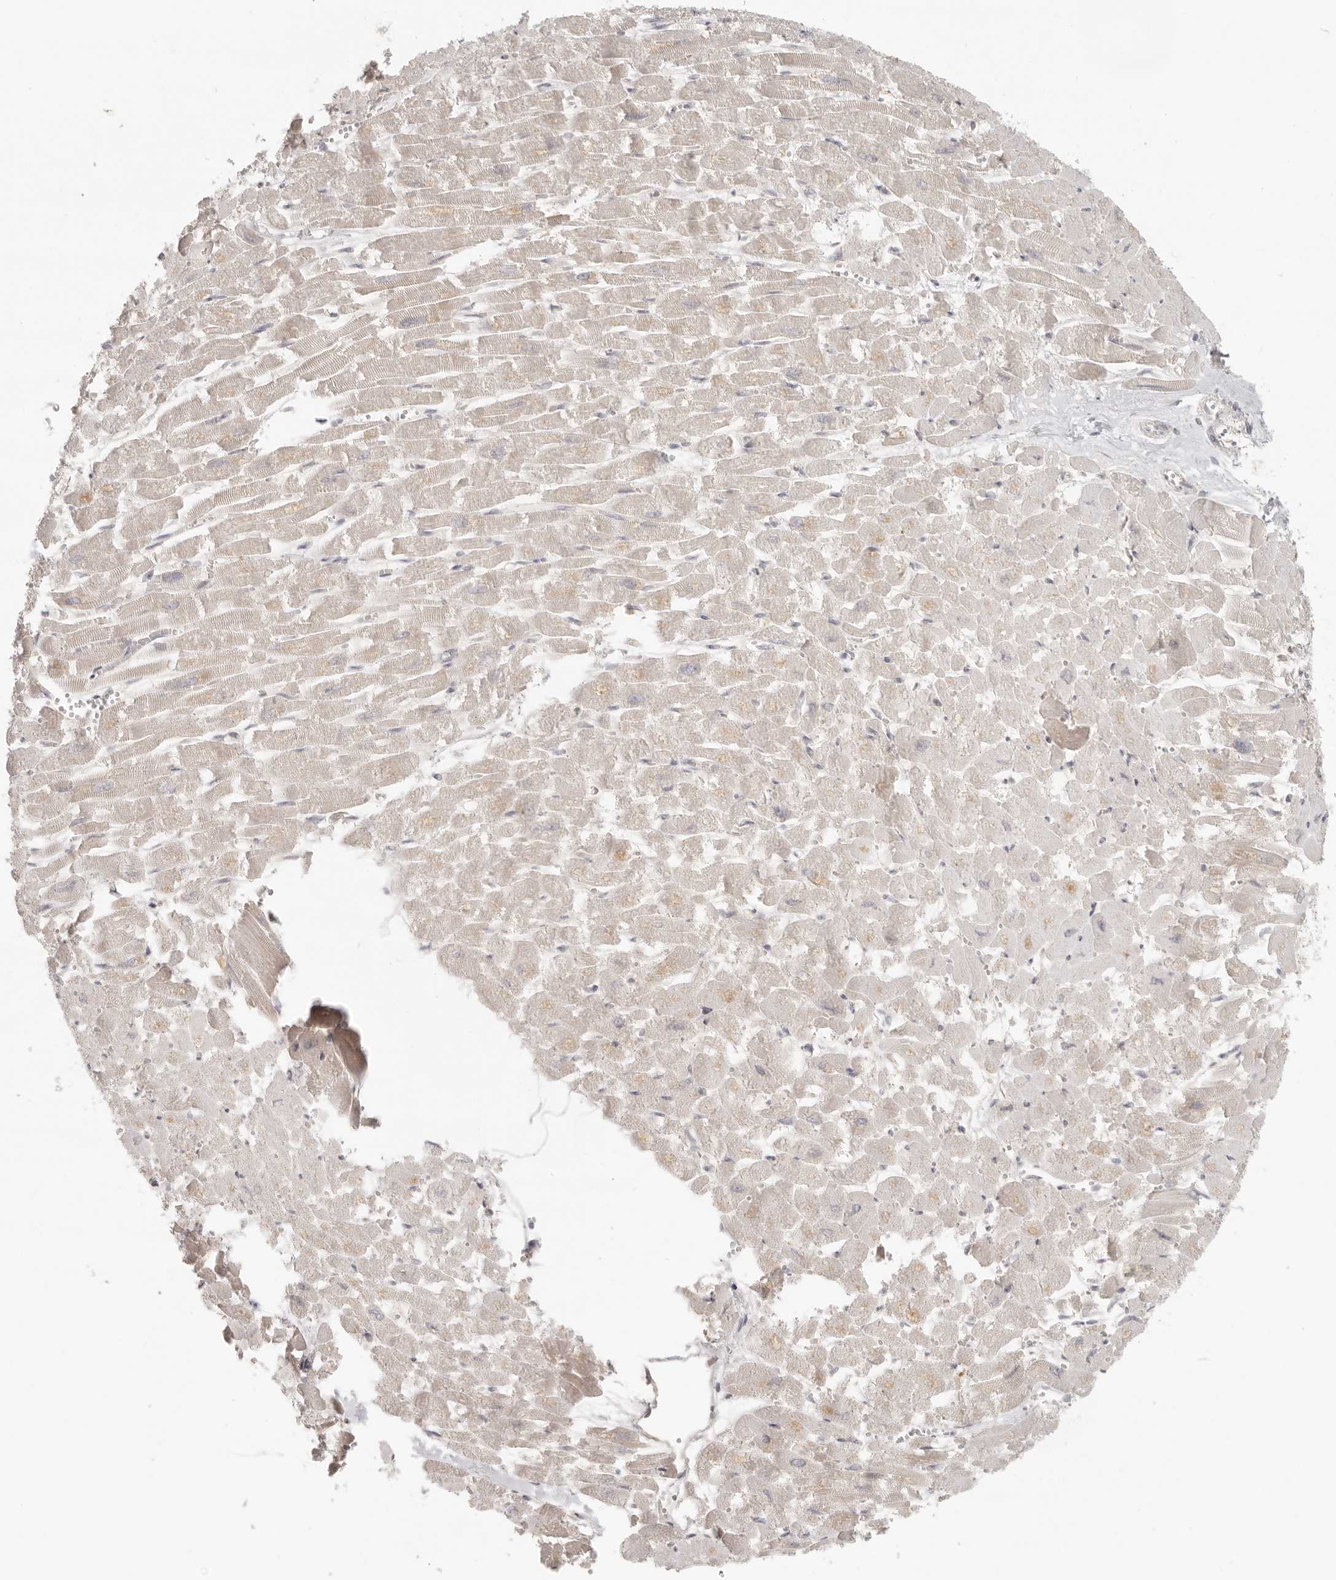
{"staining": {"intensity": "weak", "quantity": "<25%", "location": "cytoplasmic/membranous"}, "tissue": "heart muscle", "cell_type": "Cardiomyocytes", "image_type": "normal", "snomed": [{"axis": "morphology", "description": "Normal tissue, NOS"}, {"axis": "topography", "description": "Heart"}], "caption": "Micrograph shows no protein positivity in cardiomyocytes of normal heart muscle.", "gene": "AHDC1", "patient": {"sex": "male", "age": 54}}